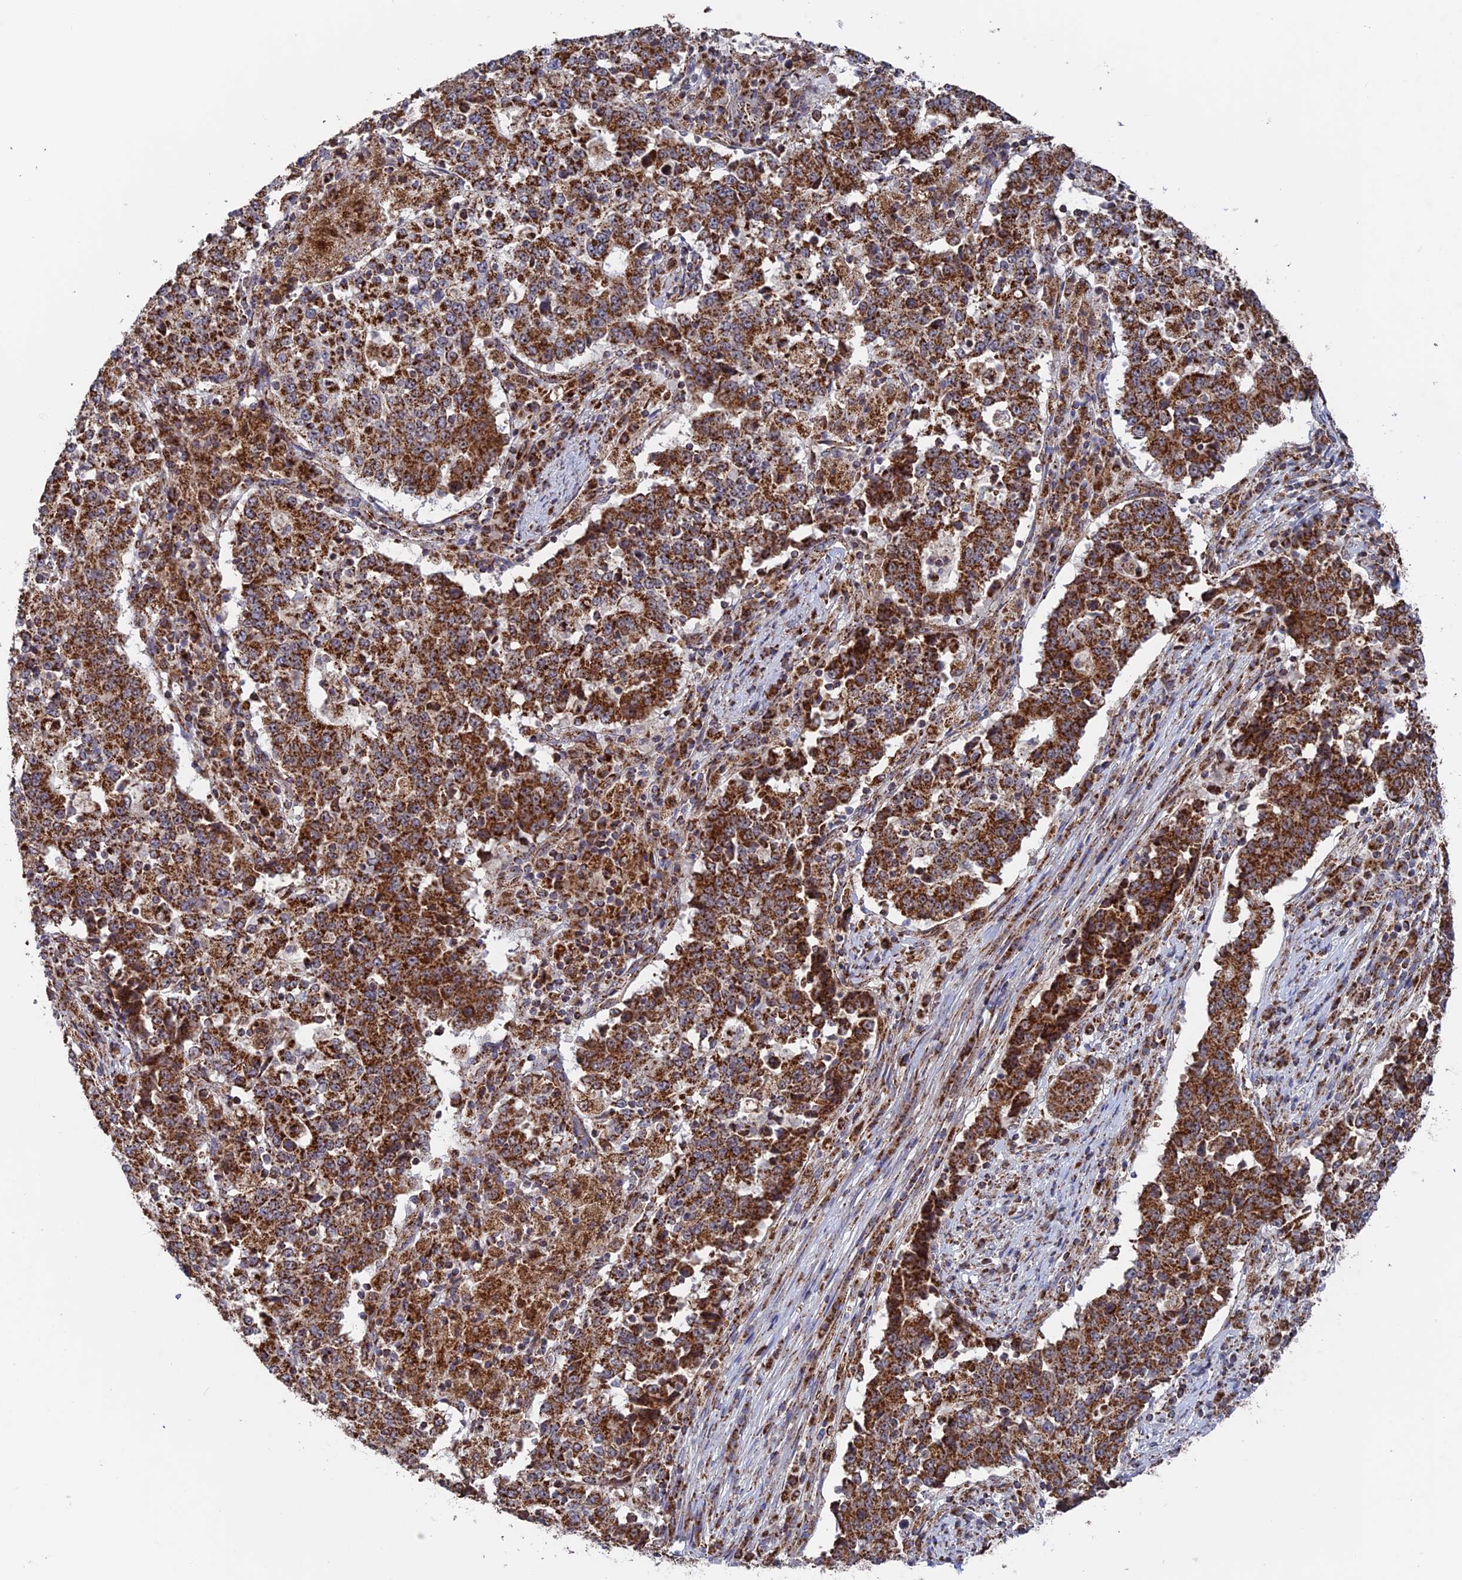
{"staining": {"intensity": "strong", "quantity": ">75%", "location": "cytoplasmic/membranous"}, "tissue": "stomach cancer", "cell_type": "Tumor cells", "image_type": "cancer", "snomed": [{"axis": "morphology", "description": "Adenocarcinoma, NOS"}, {"axis": "topography", "description": "Stomach"}], "caption": "Tumor cells show high levels of strong cytoplasmic/membranous staining in approximately >75% of cells in human stomach cancer. (IHC, brightfield microscopy, high magnification).", "gene": "DTYMK", "patient": {"sex": "male", "age": 59}}